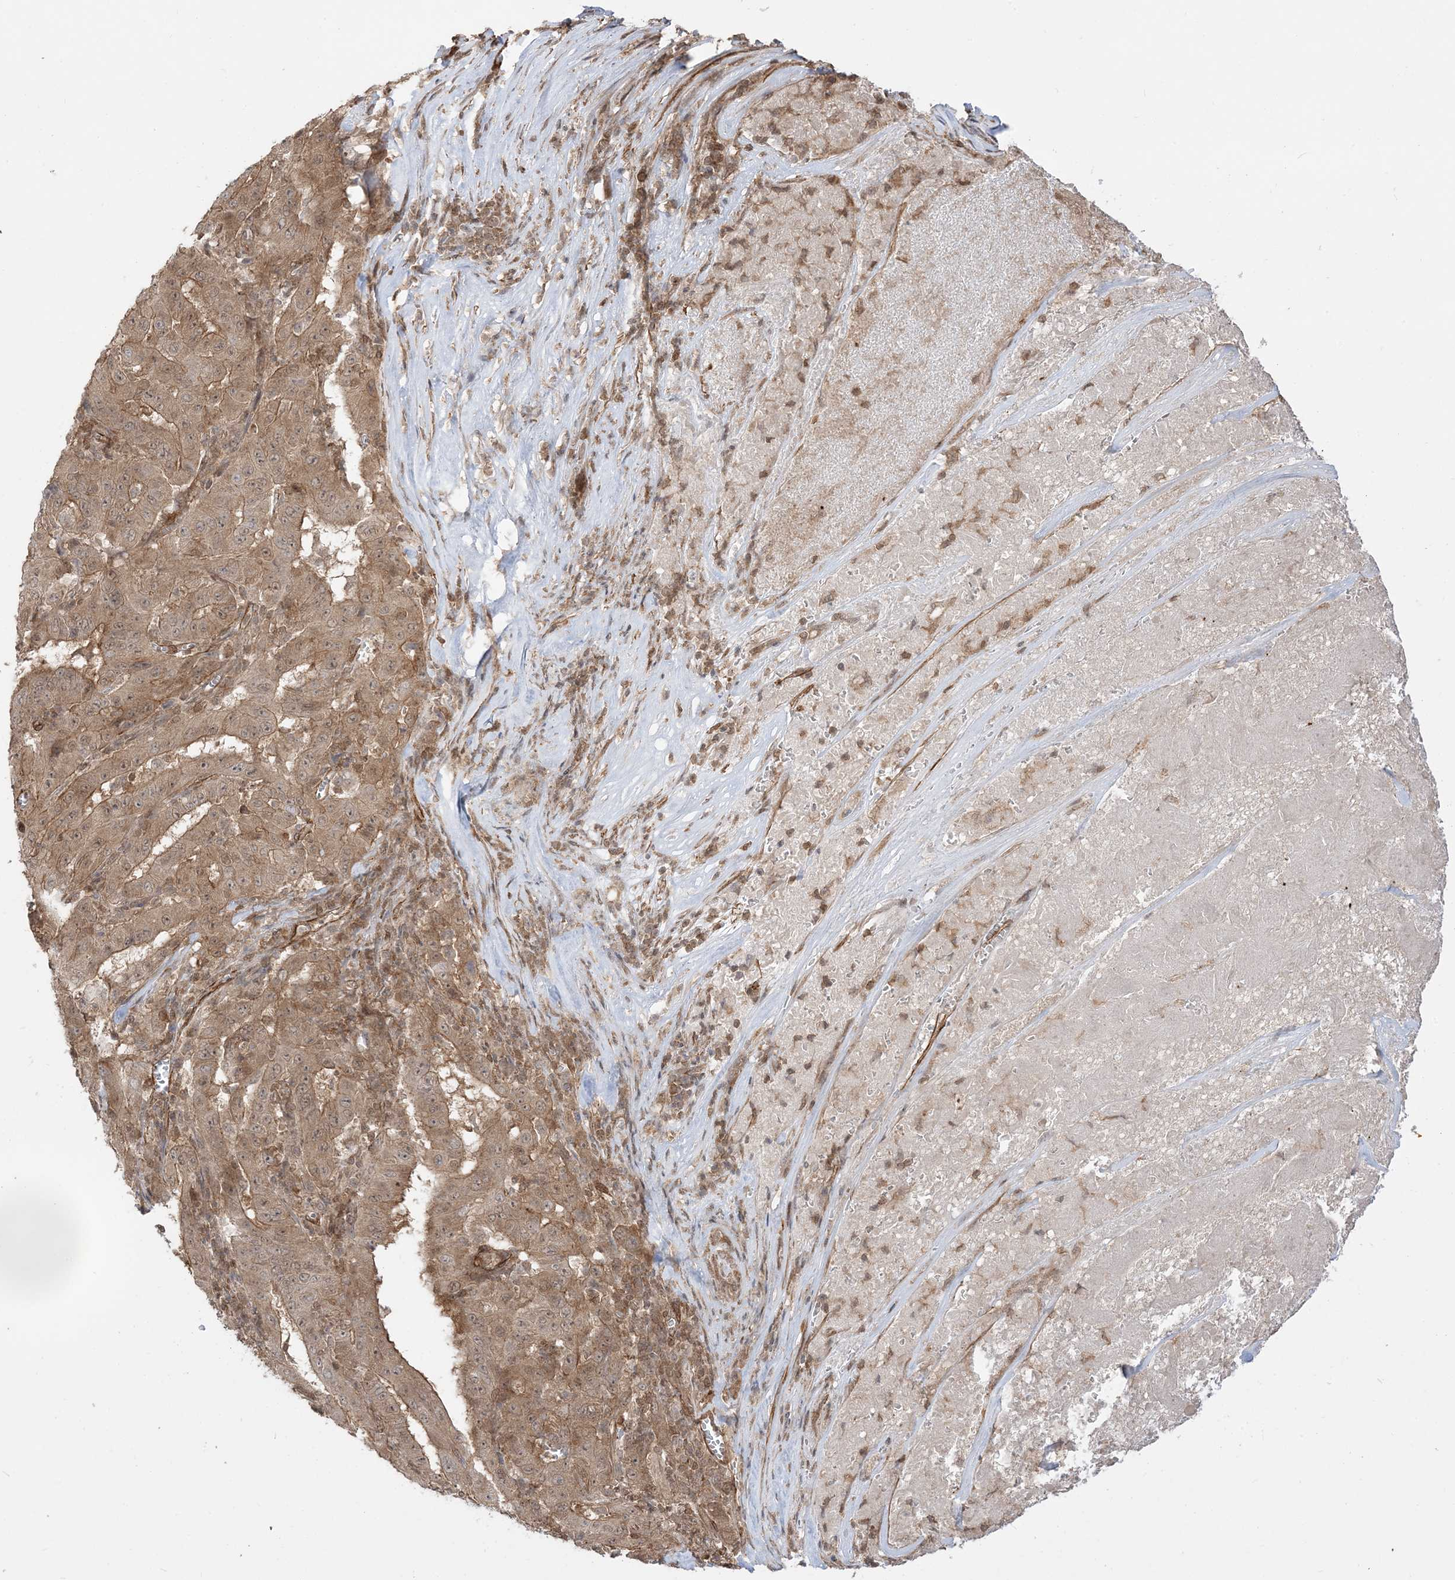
{"staining": {"intensity": "moderate", "quantity": ">75%", "location": "cytoplasmic/membranous"}, "tissue": "pancreatic cancer", "cell_type": "Tumor cells", "image_type": "cancer", "snomed": [{"axis": "morphology", "description": "Adenocarcinoma, NOS"}, {"axis": "topography", "description": "Pancreas"}], "caption": "Immunohistochemistry of human pancreatic cancer exhibits medium levels of moderate cytoplasmic/membranous positivity in approximately >75% of tumor cells.", "gene": "TBCC", "patient": {"sex": "male", "age": 63}}